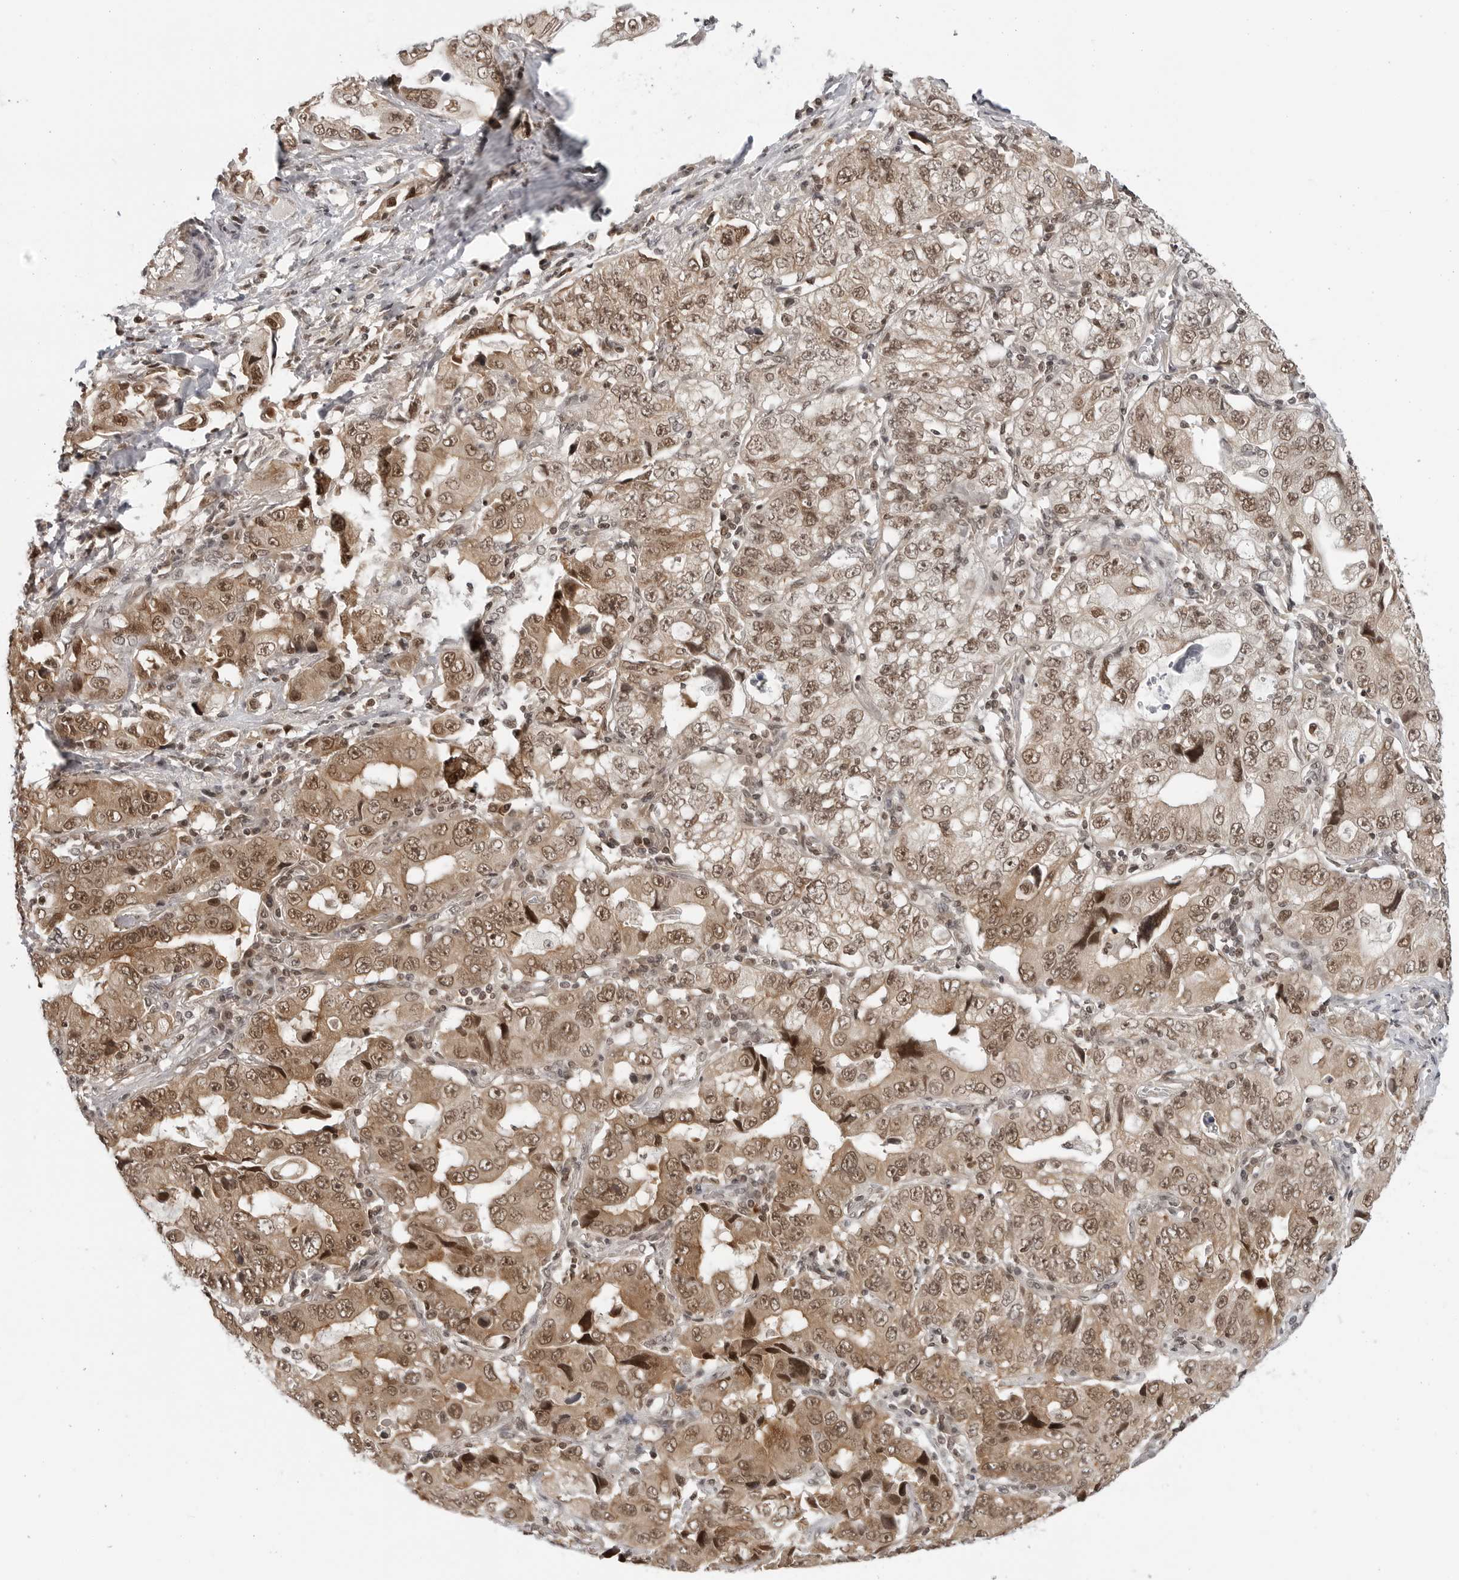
{"staining": {"intensity": "moderate", "quantity": ">75%", "location": "cytoplasmic/membranous,nuclear"}, "tissue": "lung cancer", "cell_type": "Tumor cells", "image_type": "cancer", "snomed": [{"axis": "morphology", "description": "Adenocarcinoma, NOS"}, {"axis": "topography", "description": "Lung"}], "caption": "The image reveals staining of lung adenocarcinoma, revealing moderate cytoplasmic/membranous and nuclear protein expression (brown color) within tumor cells.", "gene": "C8orf33", "patient": {"sex": "female", "age": 51}}